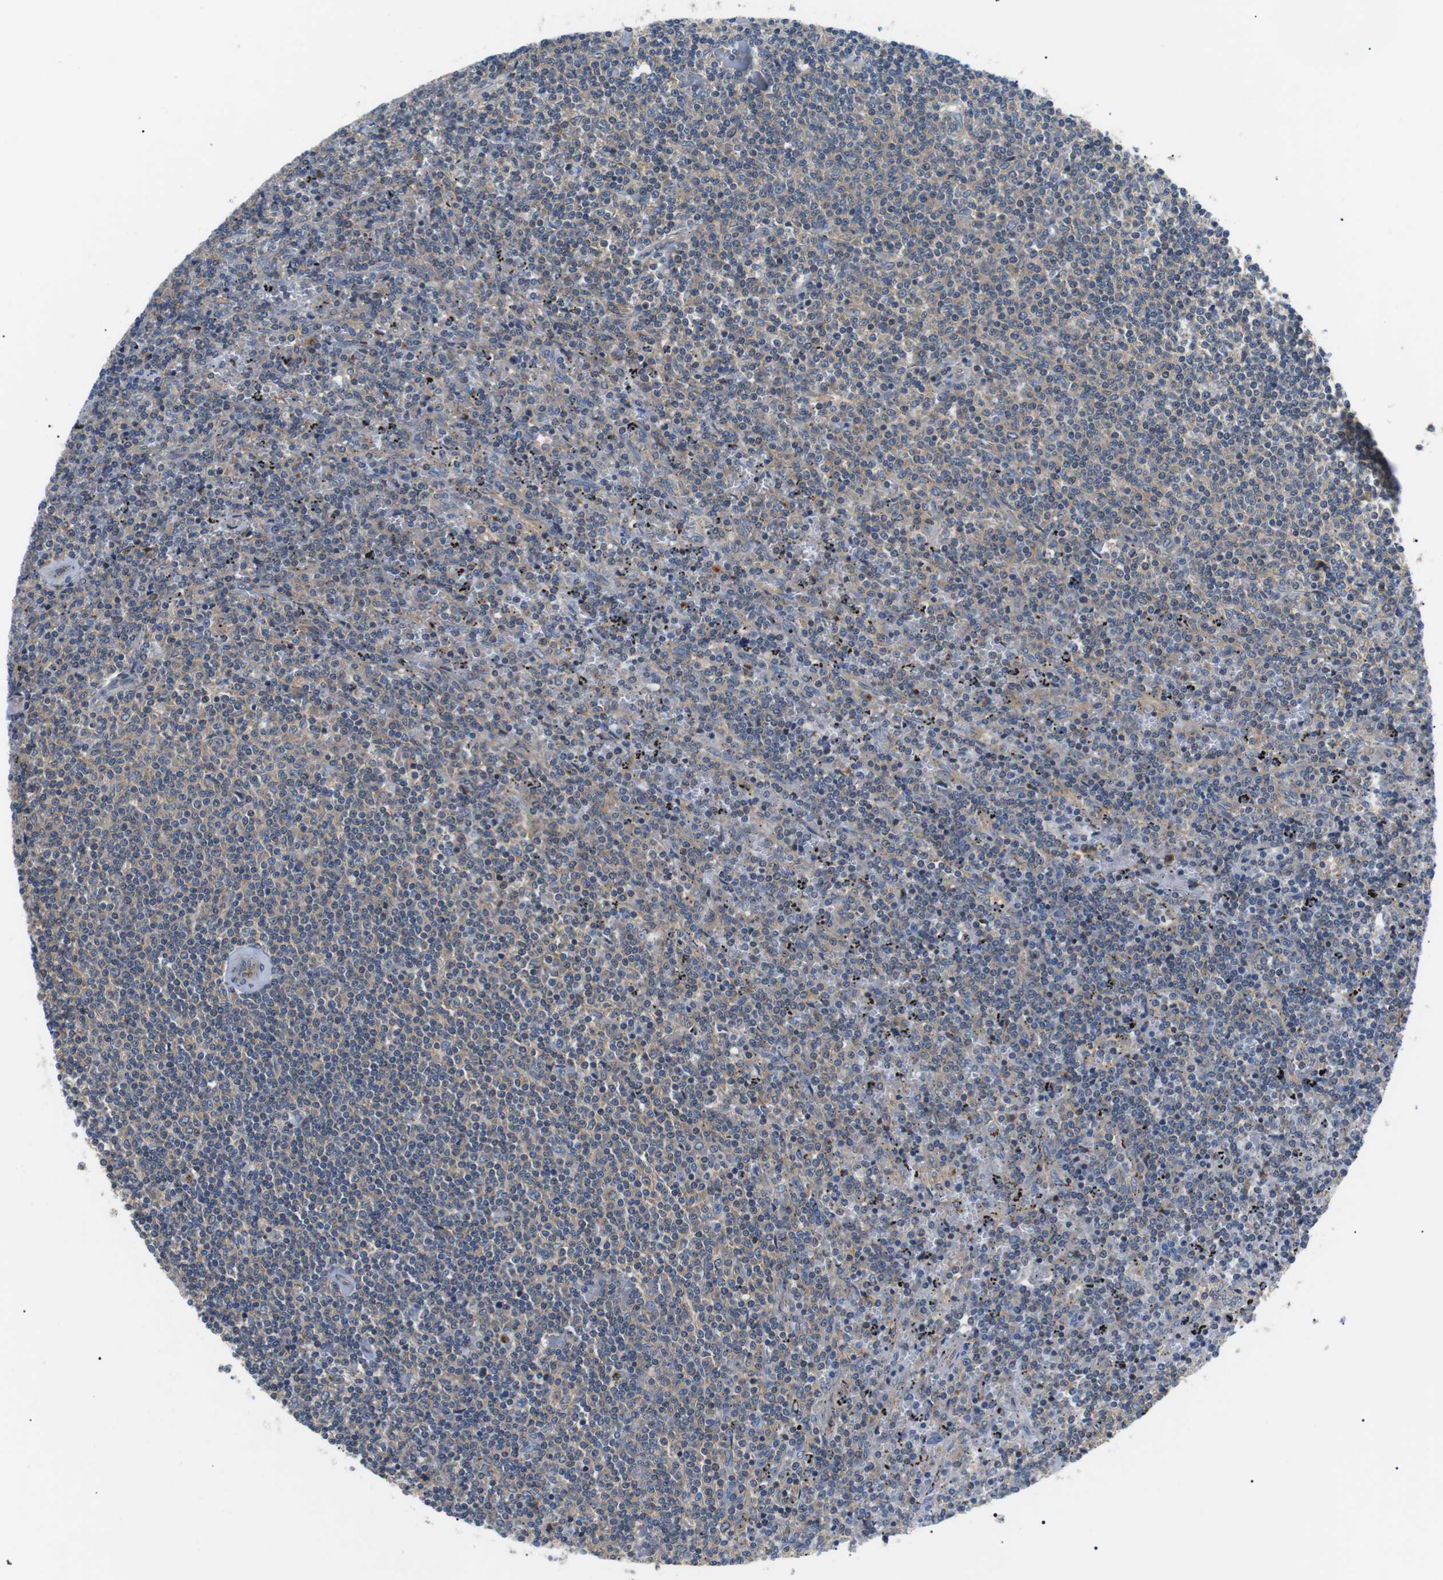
{"staining": {"intensity": "weak", "quantity": ">75%", "location": "cytoplasmic/membranous"}, "tissue": "lymphoma", "cell_type": "Tumor cells", "image_type": "cancer", "snomed": [{"axis": "morphology", "description": "Malignant lymphoma, non-Hodgkin's type, Low grade"}, {"axis": "topography", "description": "Spleen"}], "caption": "Weak cytoplasmic/membranous positivity for a protein is seen in approximately >75% of tumor cells of malignant lymphoma, non-Hodgkin's type (low-grade) using immunohistochemistry.", "gene": "DIPK1A", "patient": {"sex": "female", "age": 50}}